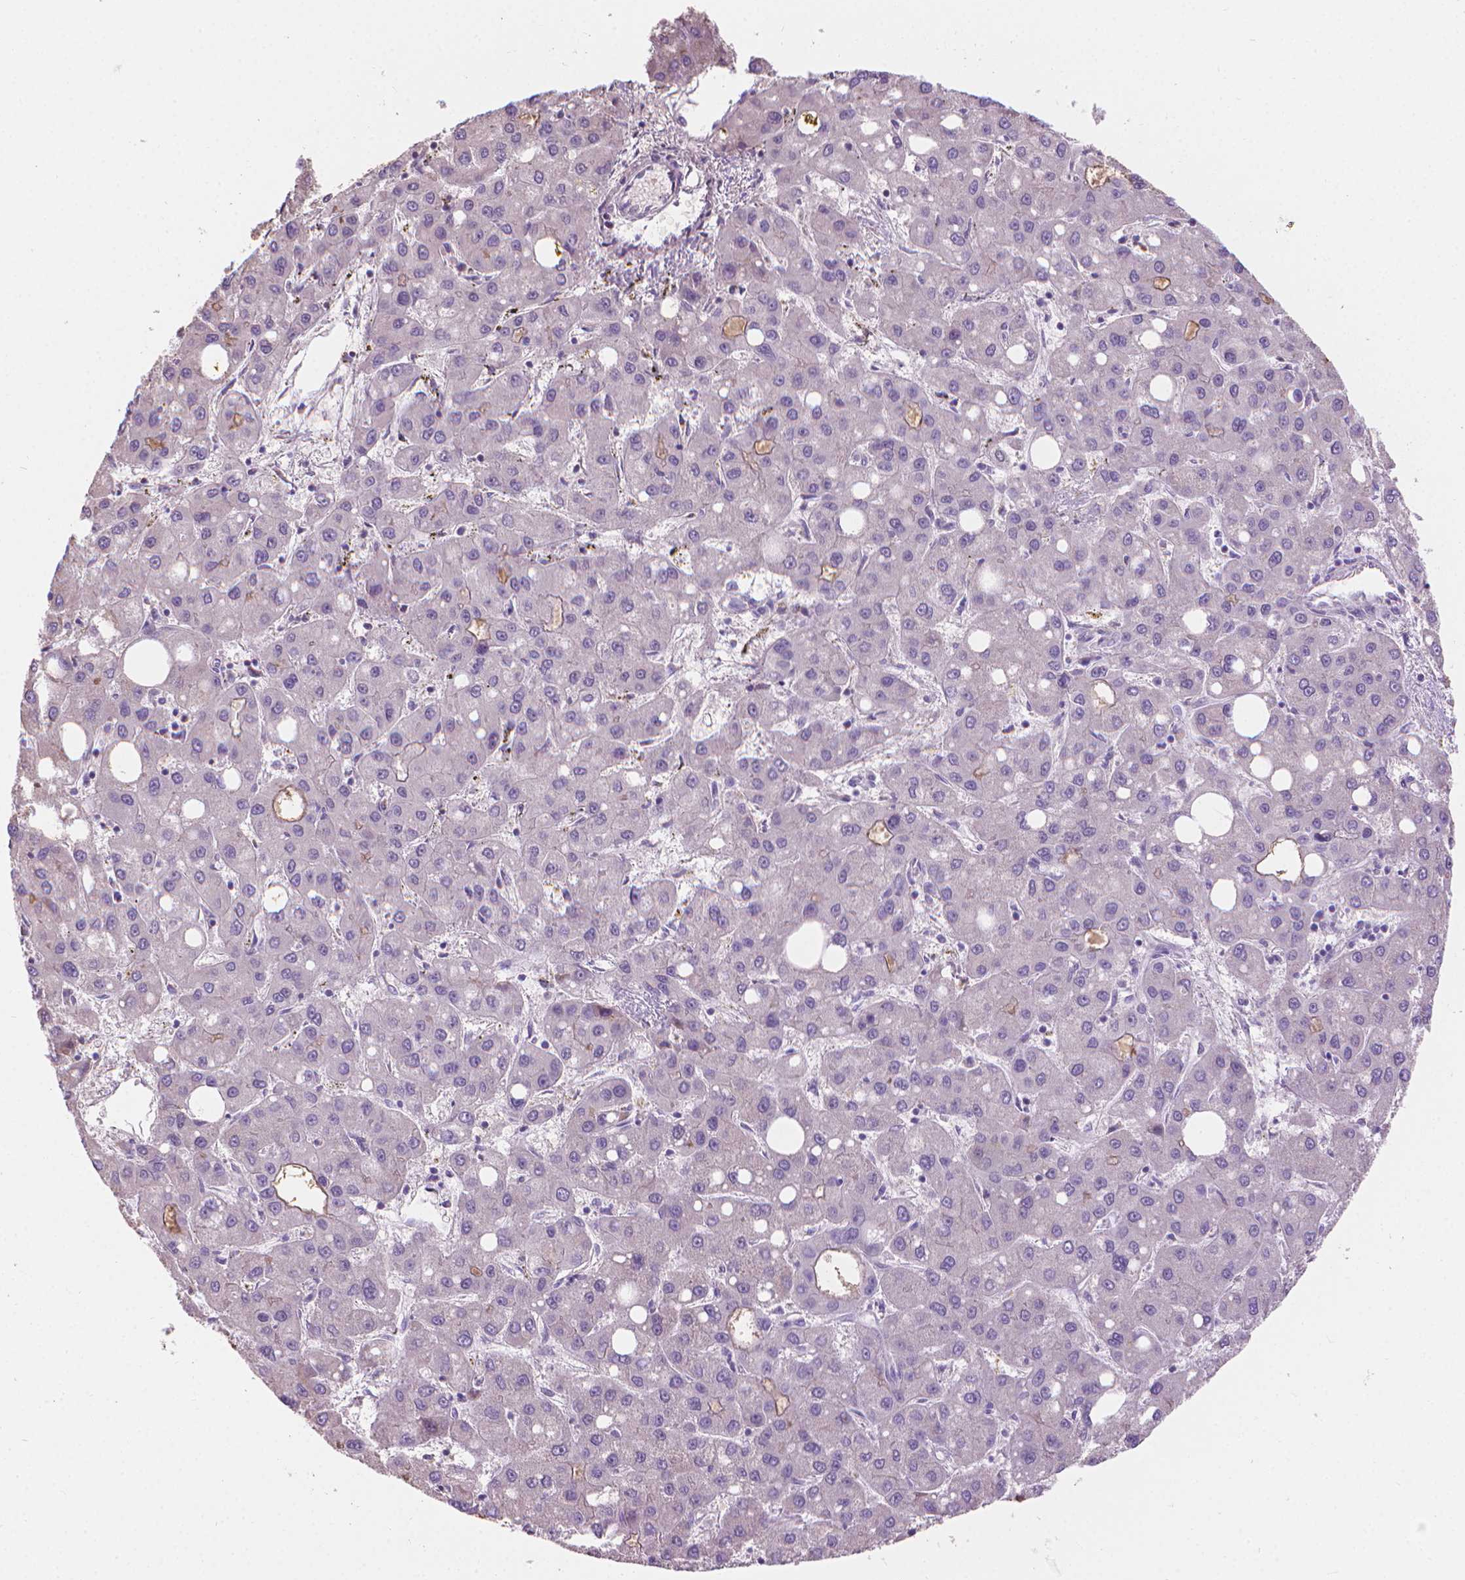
{"staining": {"intensity": "negative", "quantity": "none", "location": "none"}, "tissue": "liver cancer", "cell_type": "Tumor cells", "image_type": "cancer", "snomed": [{"axis": "morphology", "description": "Carcinoma, Hepatocellular, NOS"}, {"axis": "topography", "description": "Liver"}], "caption": "An immunohistochemistry histopathology image of hepatocellular carcinoma (liver) is shown. There is no staining in tumor cells of hepatocellular carcinoma (liver).", "gene": "CABCOCO1", "patient": {"sex": "male", "age": 73}}